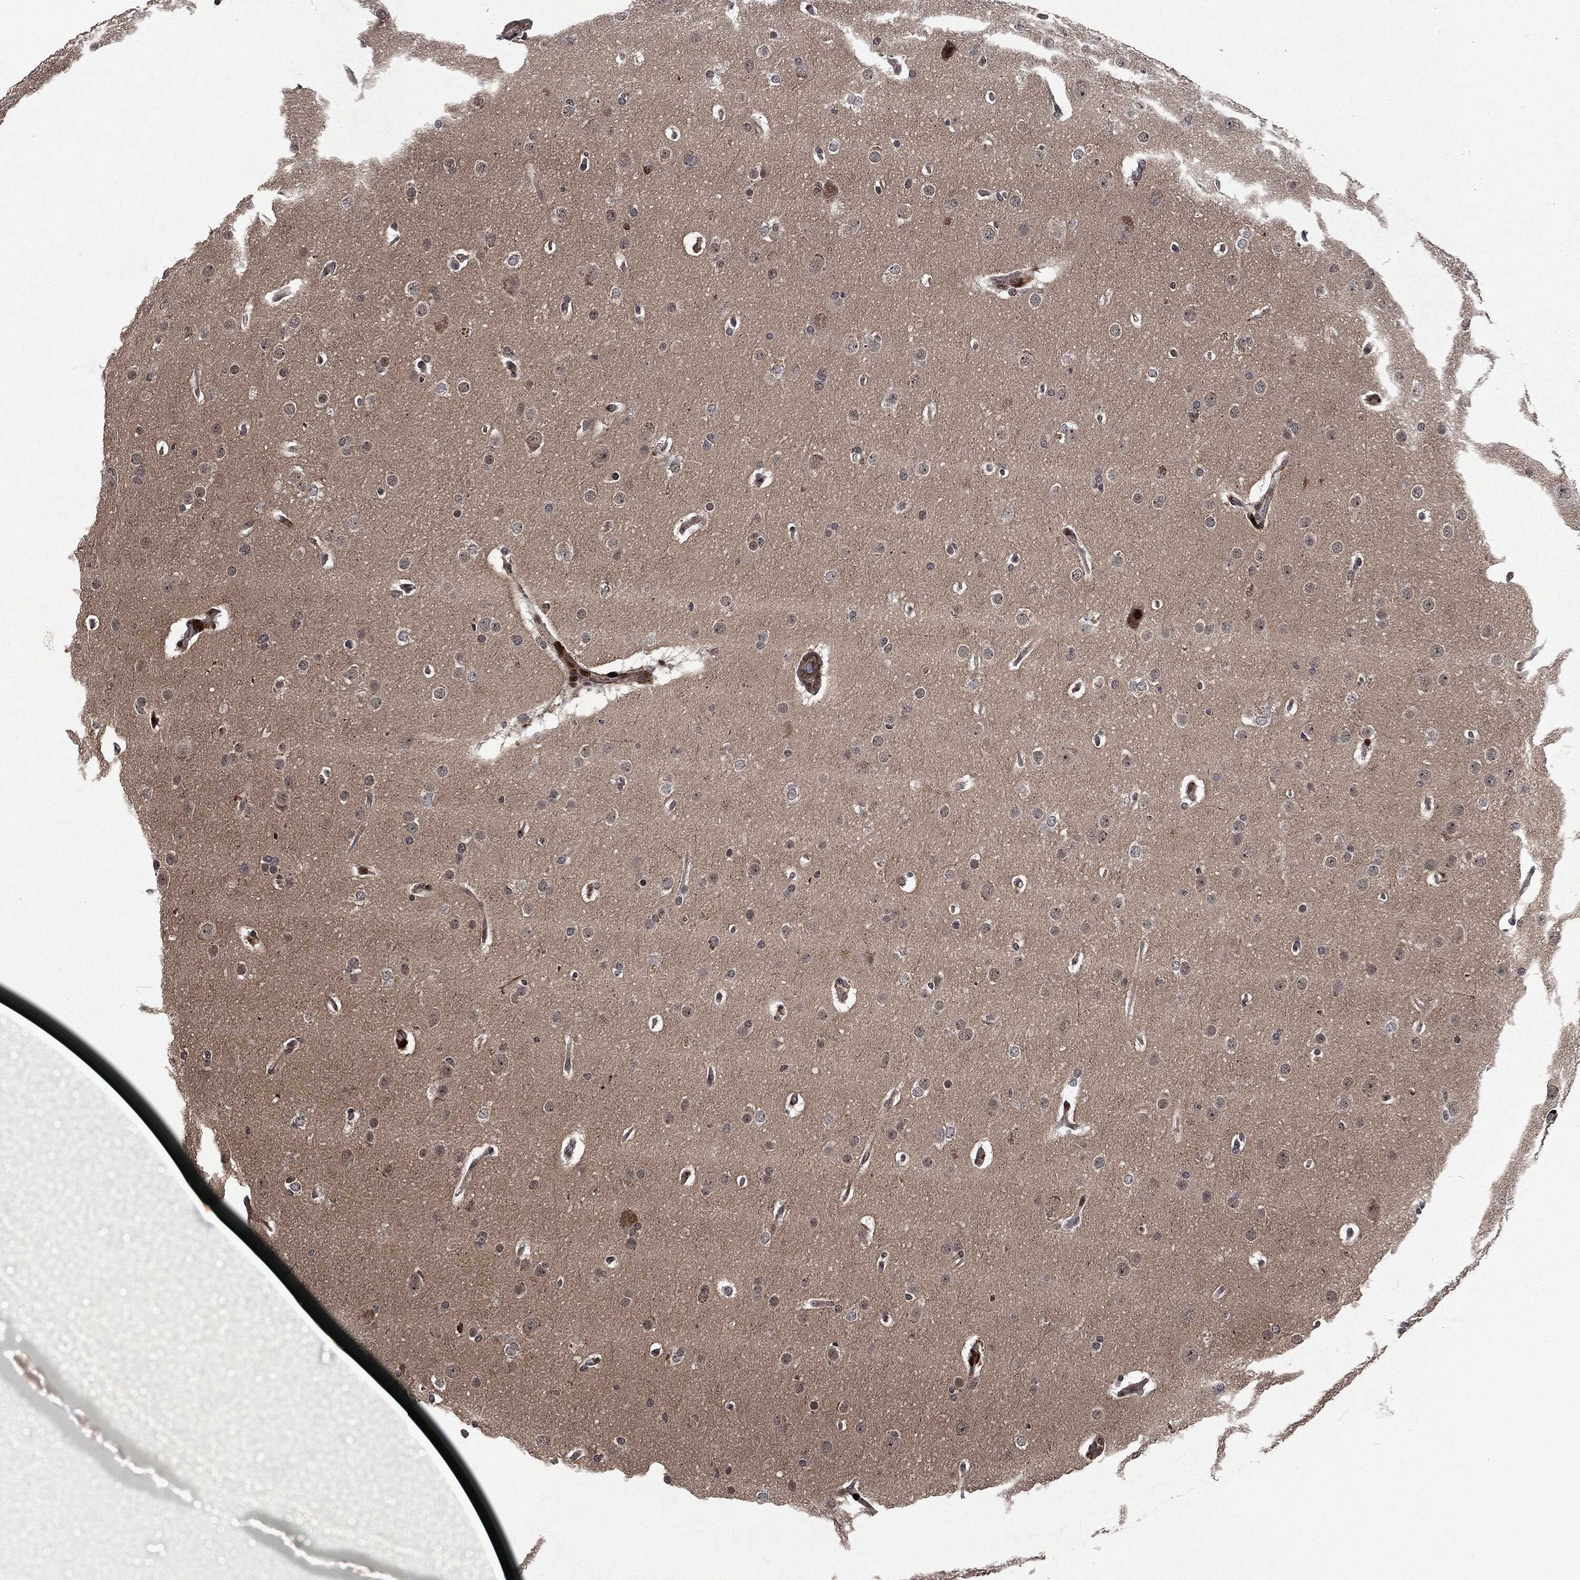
{"staining": {"intensity": "negative", "quantity": "none", "location": "none"}, "tissue": "glioma", "cell_type": "Tumor cells", "image_type": "cancer", "snomed": [{"axis": "morphology", "description": "Glioma, malignant, Low grade"}, {"axis": "topography", "description": "Brain"}], "caption": "Tumor cells show no significant protein positivity in glioma.", "gene": "EGFR", "patient": {"sex": "female", "age": 37}}